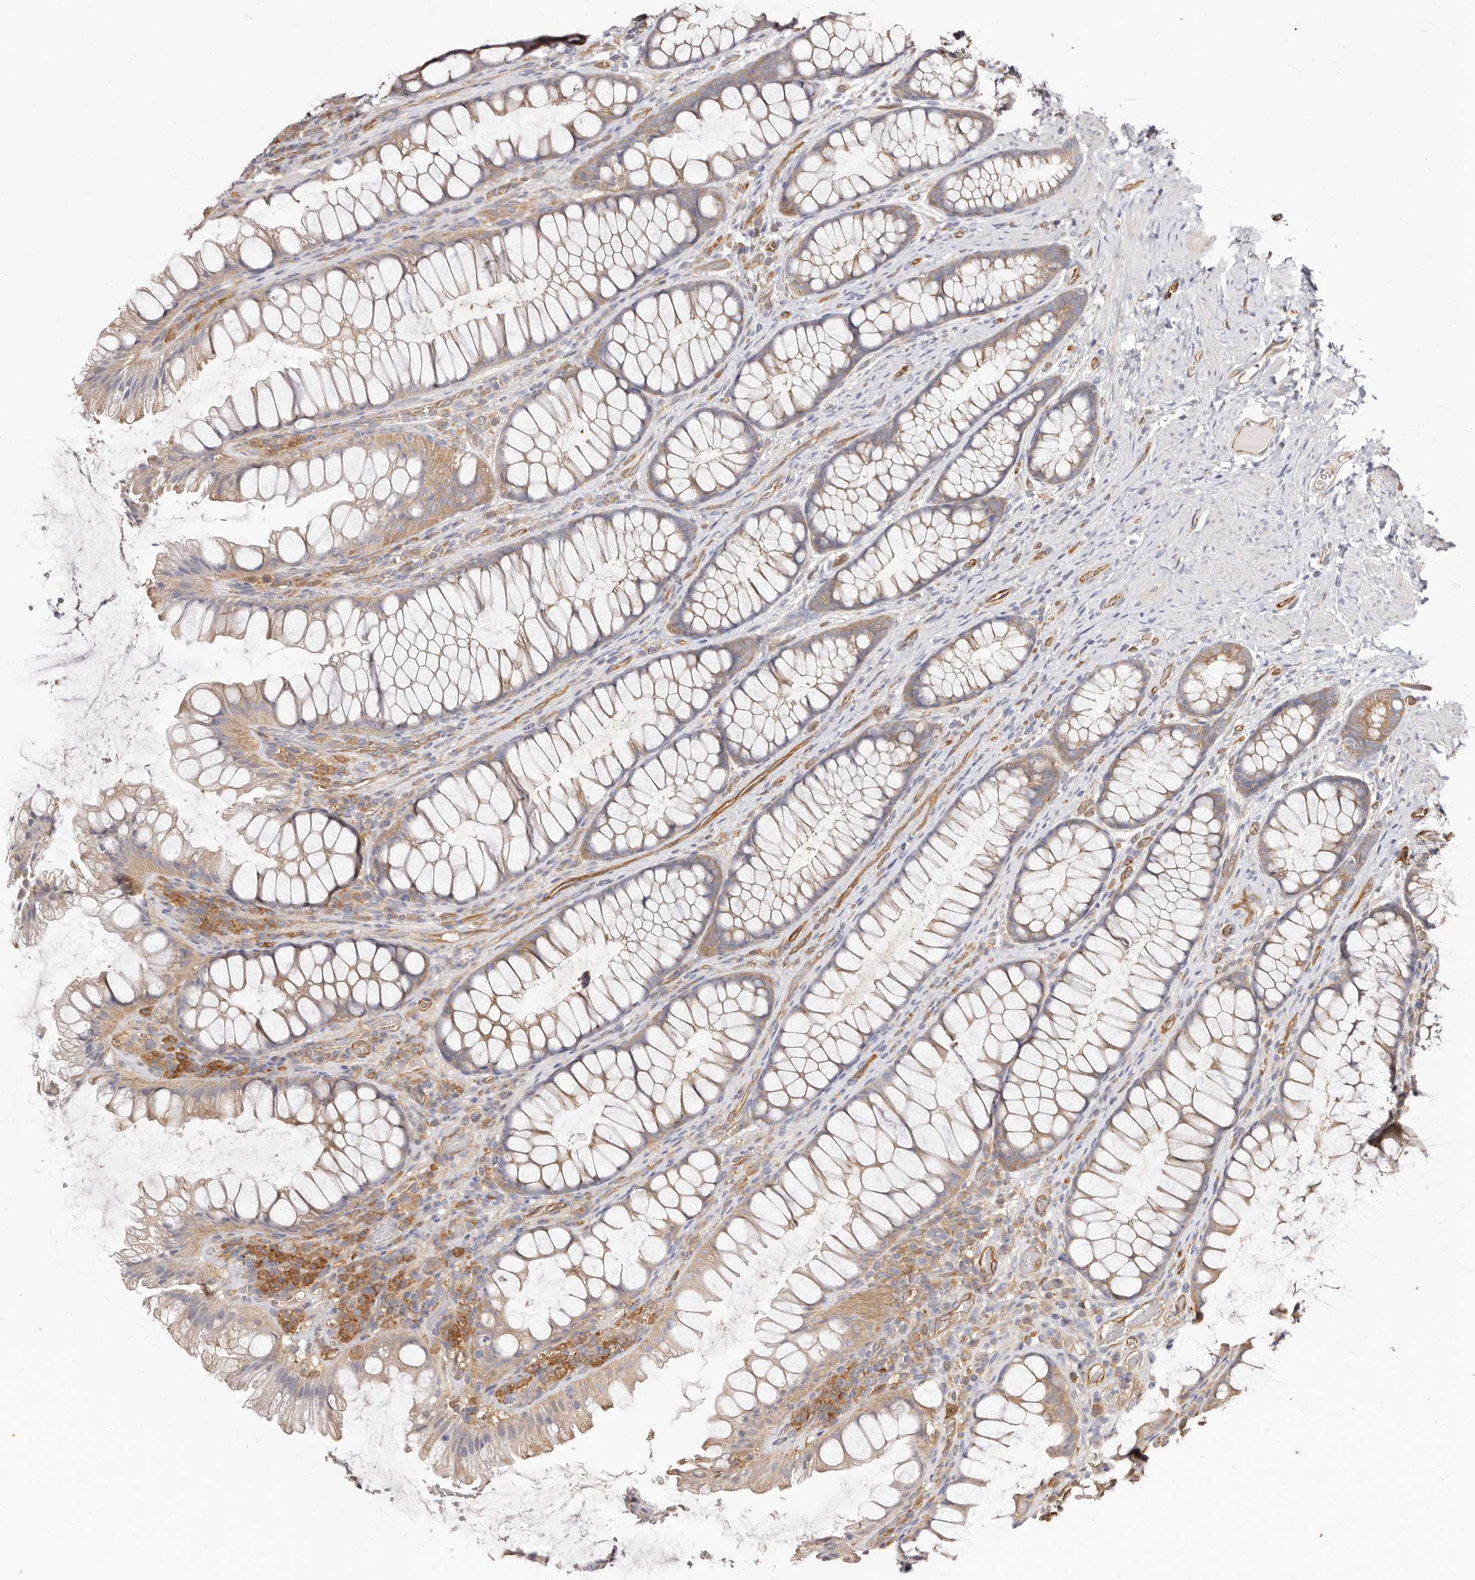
{"staining": {"intensity": "moderate", "quantity": ">75%", "location": "cytoplasmic/membranous"}, "tissue": "colon", "cell_type": "Endothelial cells", "image_type": "normal", "snomed": [{"axis": "morphology", "description": "Normal tissue, NOS"}, {"axis": "topography", "description": "Colon"}], "caption": "Colon stained with DAB immunohistochemistry reveals medium levels of moderate cytoplasmic/membranous expression in about >75% of endothelial cells.", "gene": "LAP3", "patient": {"sex": "female", "age": 62}}